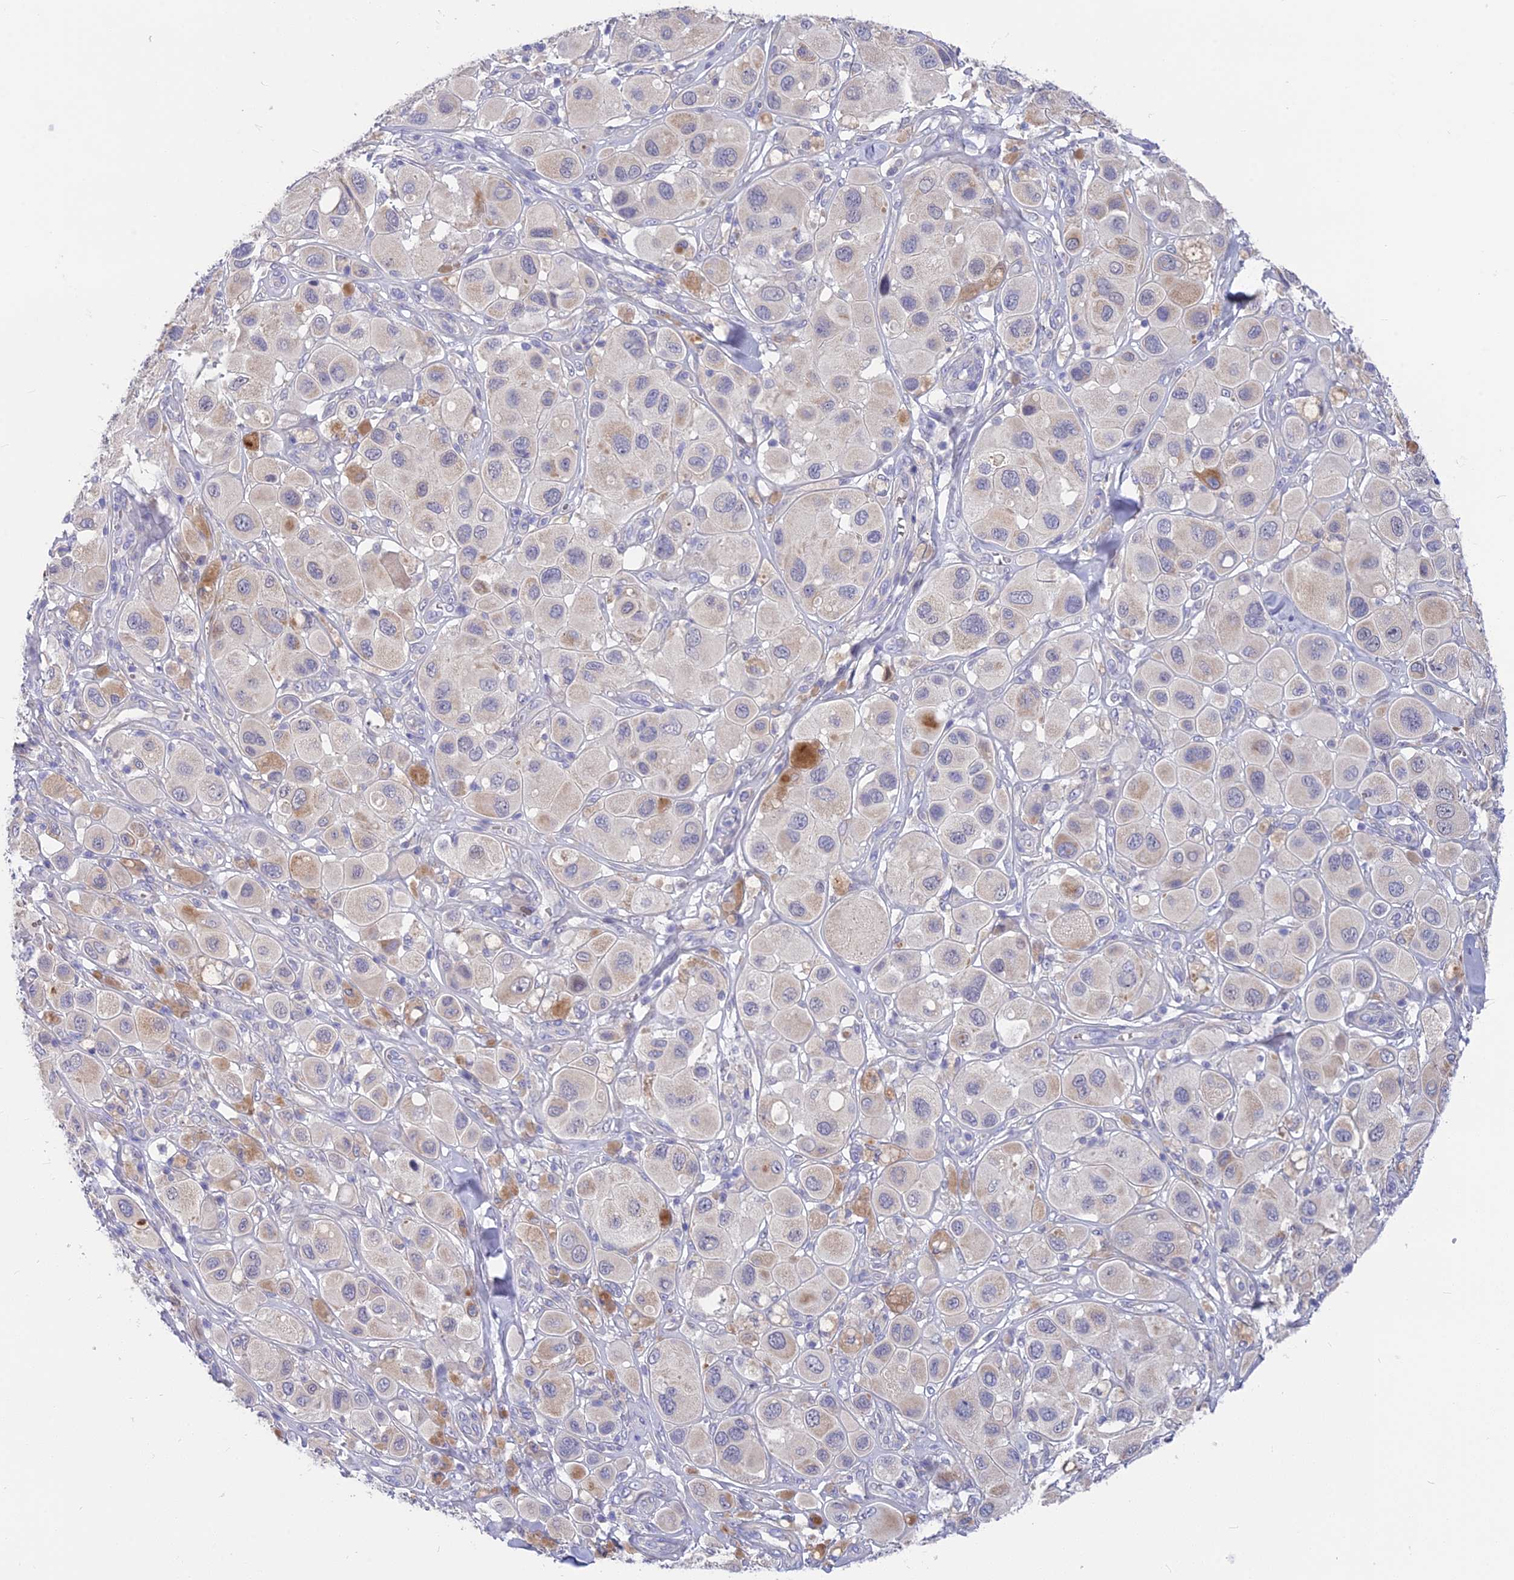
{"staining": {"intensity": "negative", "quantity": "none", "location": "none"}, "tissue": "melanoma", "cell_type": "Tumor cells", "image_type": "cancer", "snomed": [{"axis": "morphology", "description": "Malignant melanoma, Metastatic site"}, {"axis": "topography", "description": "Skin"}], "caption": "Tumor cells are negative for brown protein staining in melanoma.", "gene": "SNTN", "patient": {"sex": "male", "age": 41}}